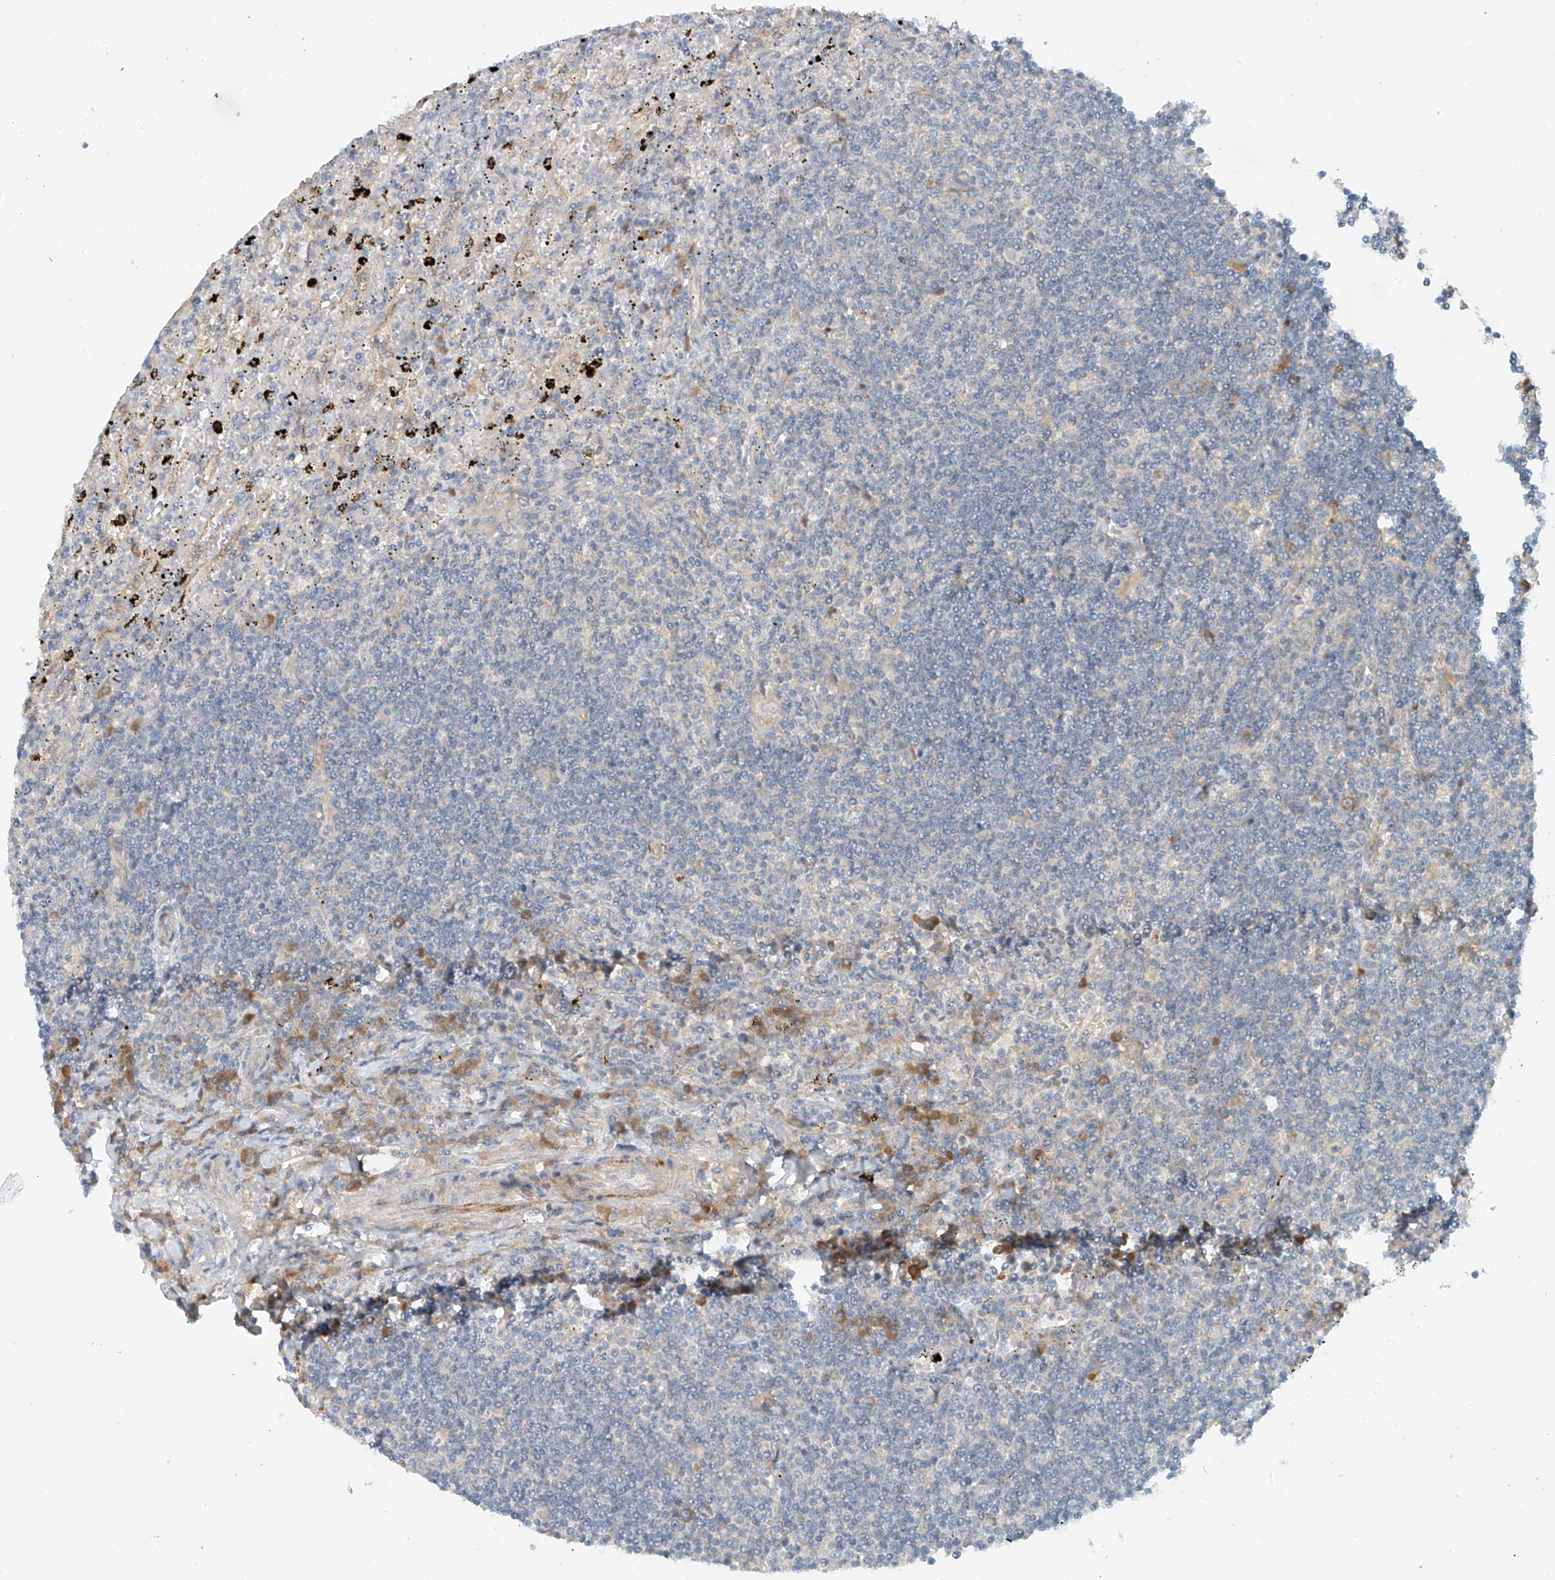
{"staining": {"intensity": "negative", "quantity": "none", "location": "none"}, "tissue": "lymphoma", "cell_type": "Tumor cells", "image_type": "cancer", "snomed": [{"axis": "morphology", "description": "Malignant lymphoma, non-Hodgkin's type, Low grade"}, {"axis": "topography", "description": "Spleen"}], "caption": "A high-resolution image shows immunohistochemistry (IHC) staining of lymphoma, which displays no significant positivity in tumor cells.", "gene": "LYRM9", "patient": {"sex": "male", "age": 76}}